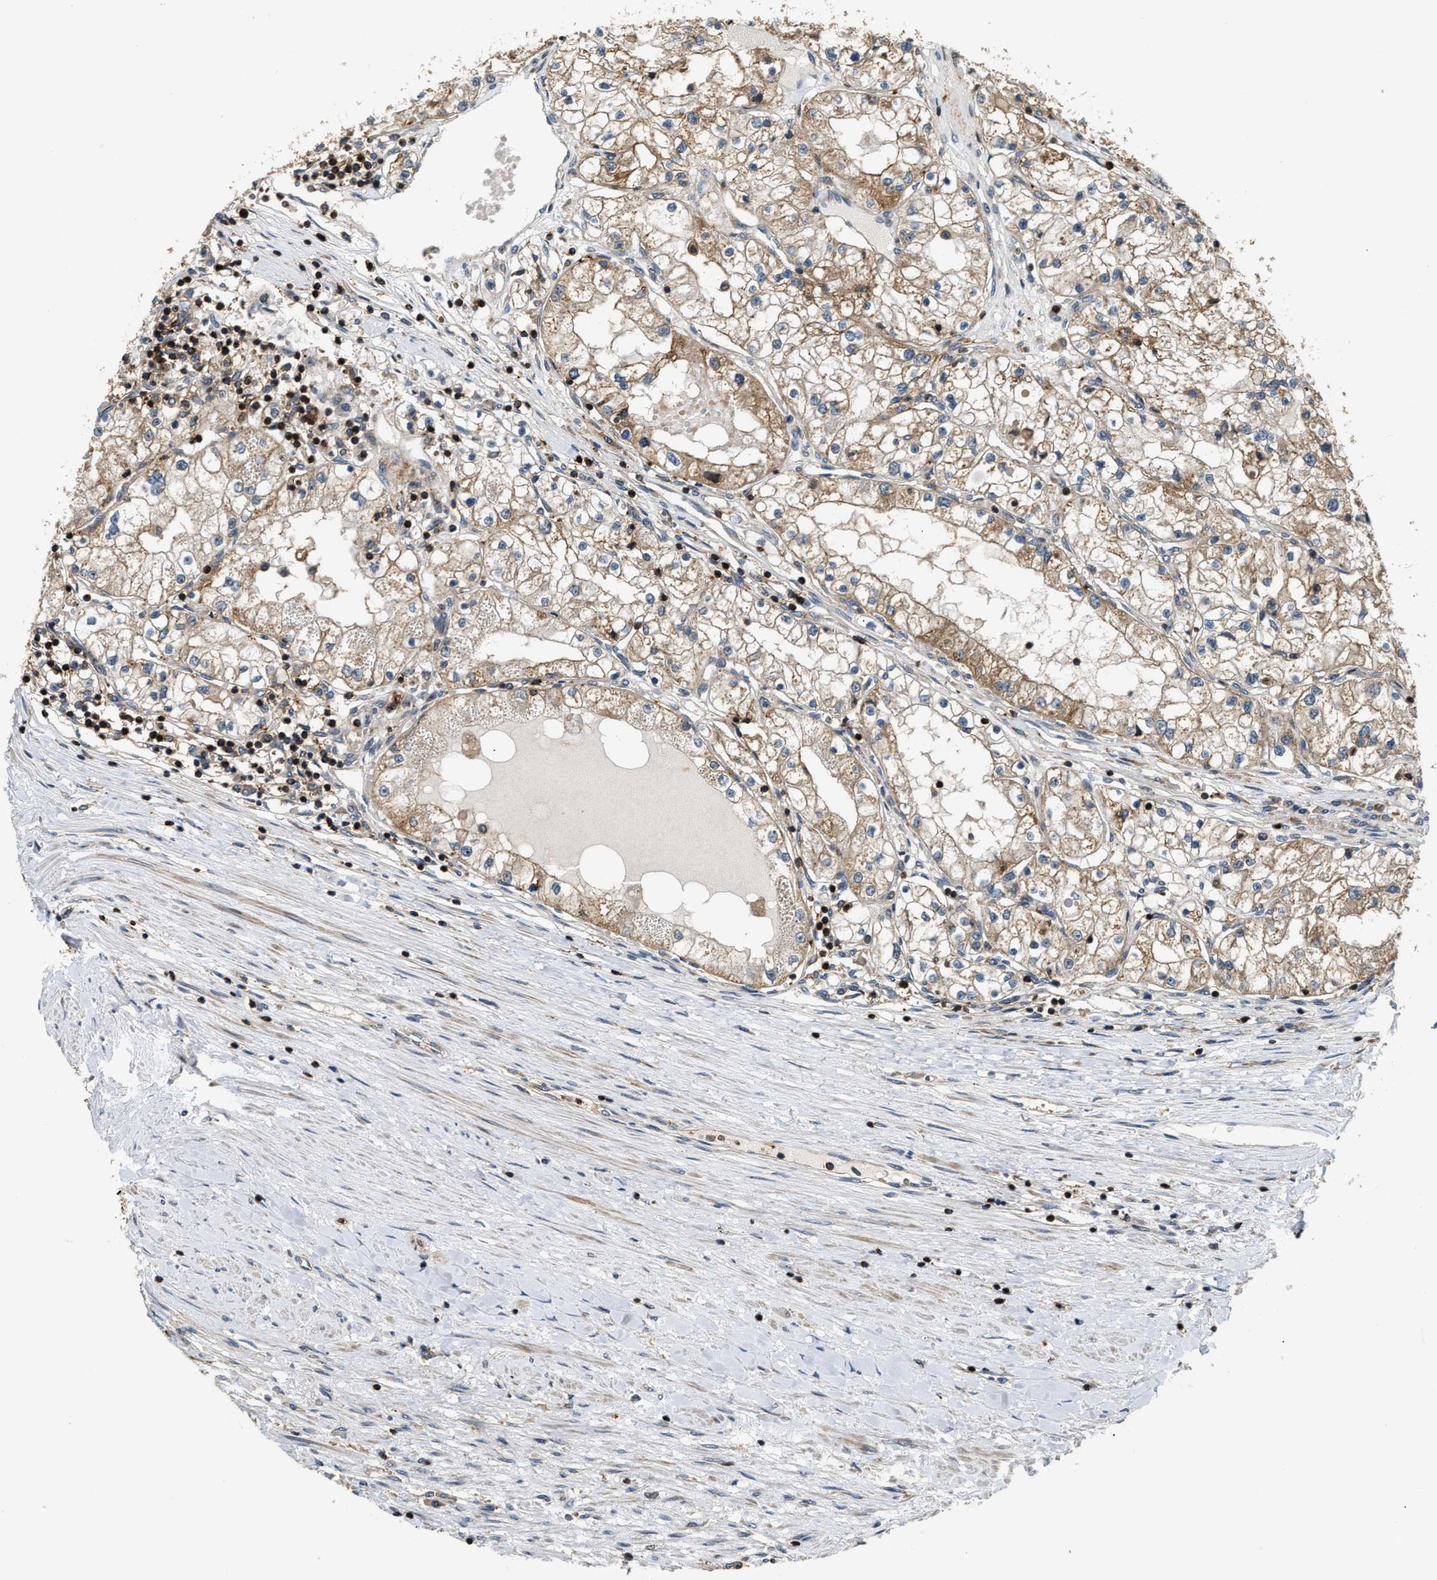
{"staining": {"intensity": "moderate", "quantity": ">75%", "location": "cytoplasmic/membranous"}, "tissue": "renal cancer", "cell_type": "Tumor cells", "image_type": "cancer", "snomed": [{"axis": "morphology", "description": "Adenocarcinoma, NOS"}, {"axis": "topography", "description": "Kidney"}], "caption": "The immunohistochemical stain shows moderate cytoplasmic/membranous positivity in tumor cells of adenocarcinoma (renal) tissue.", "gene": "SNX5", "patient": {"sex": "male", "age": 68}}